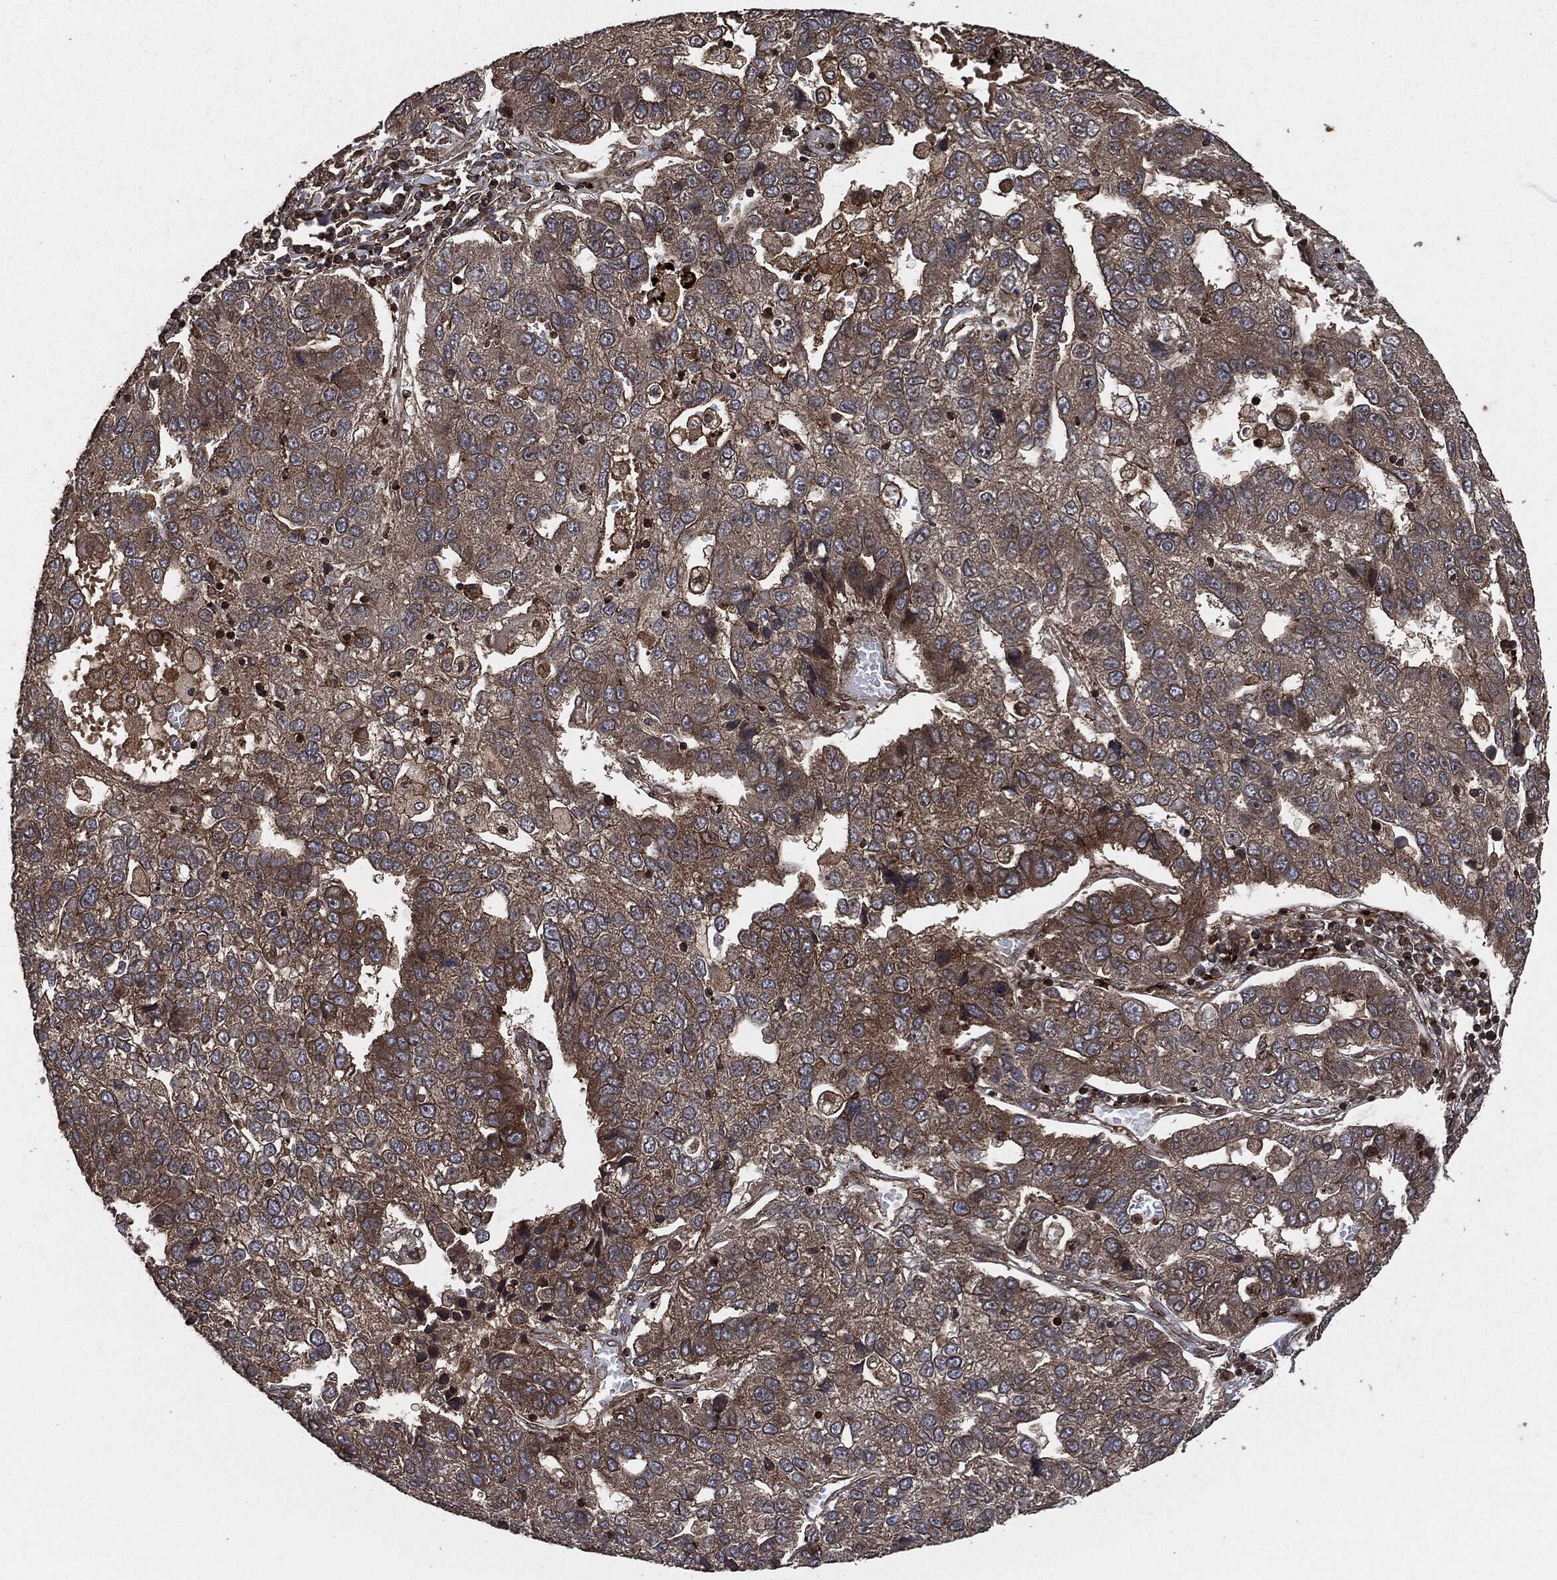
{"staining": {"intensity": "moderate", "quantity": ">75%", "location": "cytoplasmic/membranous"}, "tissue": "pancreatic cancer", "cell_type": "Tumor cells", "image_type": "cancer", "snomed": [{"axis": "morphology", "description": "Adenocarcinoma, NOS"}, {"axis": "topography", "description": "Pancreas"}], "caption": "Protein analysis of pancreatic adenocarcinoma tissue reveals moderate cytoplasmic/membranous staining in approximately >75% of tumor cells.", "gene": "IFIT1", "patient": {"sex": "female", "age": 61}}